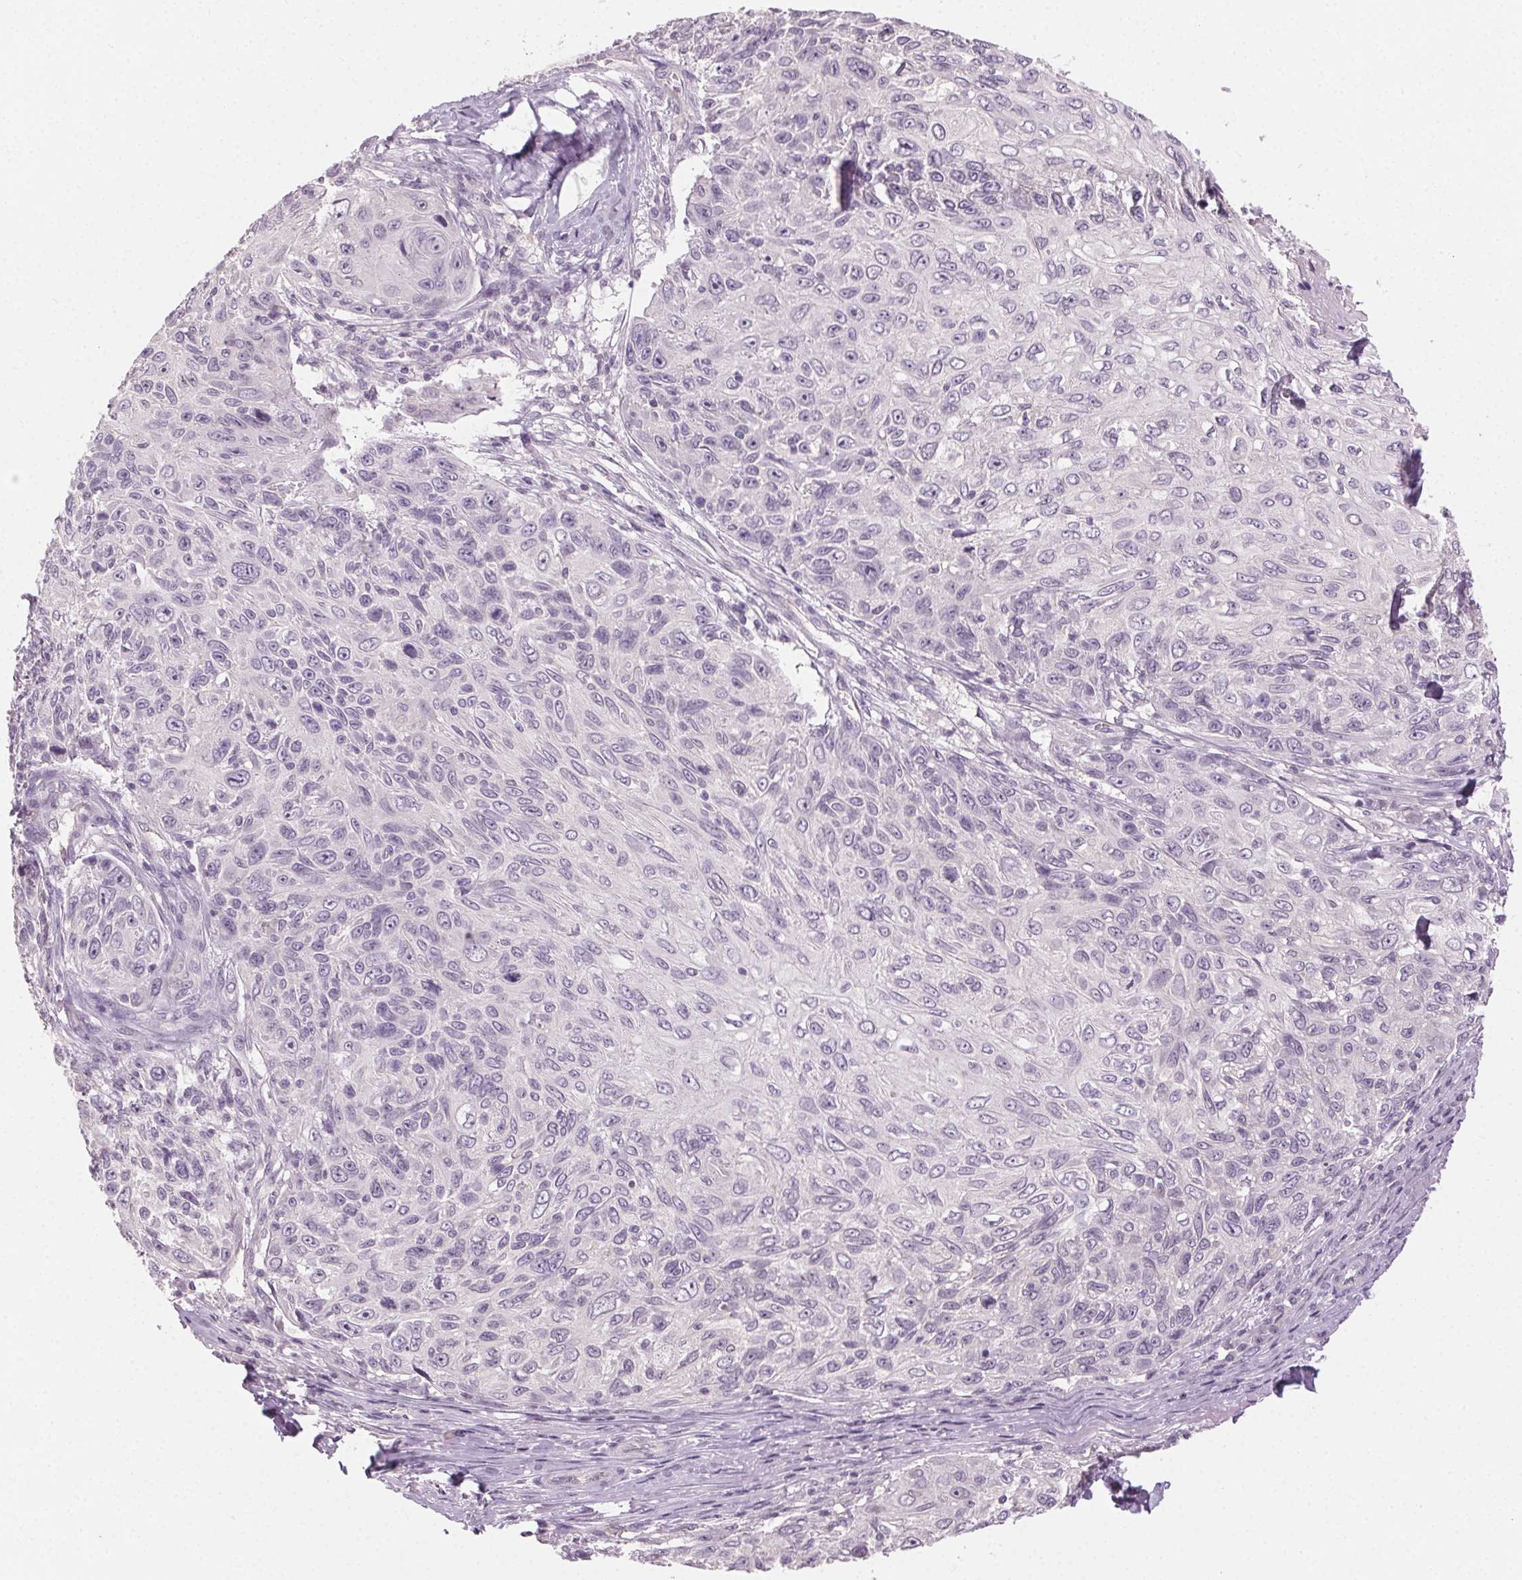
{"staining": {"intensity": "negative", "quantity": "none", "location": "none"}, "tissue": "skin cancer", "cell_type": "Tumor cells", "image_type": "cancer", "snomed": [{"axis": "morphology", "description": "Squamous cell carcinoma, NOS"}, {"axis": "topography", "description": "Skin"}], "caption": "The histopathology image reveals no significant expression in tumor cells of skin cancer (squamous cell carcinoma).", "gene": "CLTRN", "patient": {"sex": "male", "age": 92}}